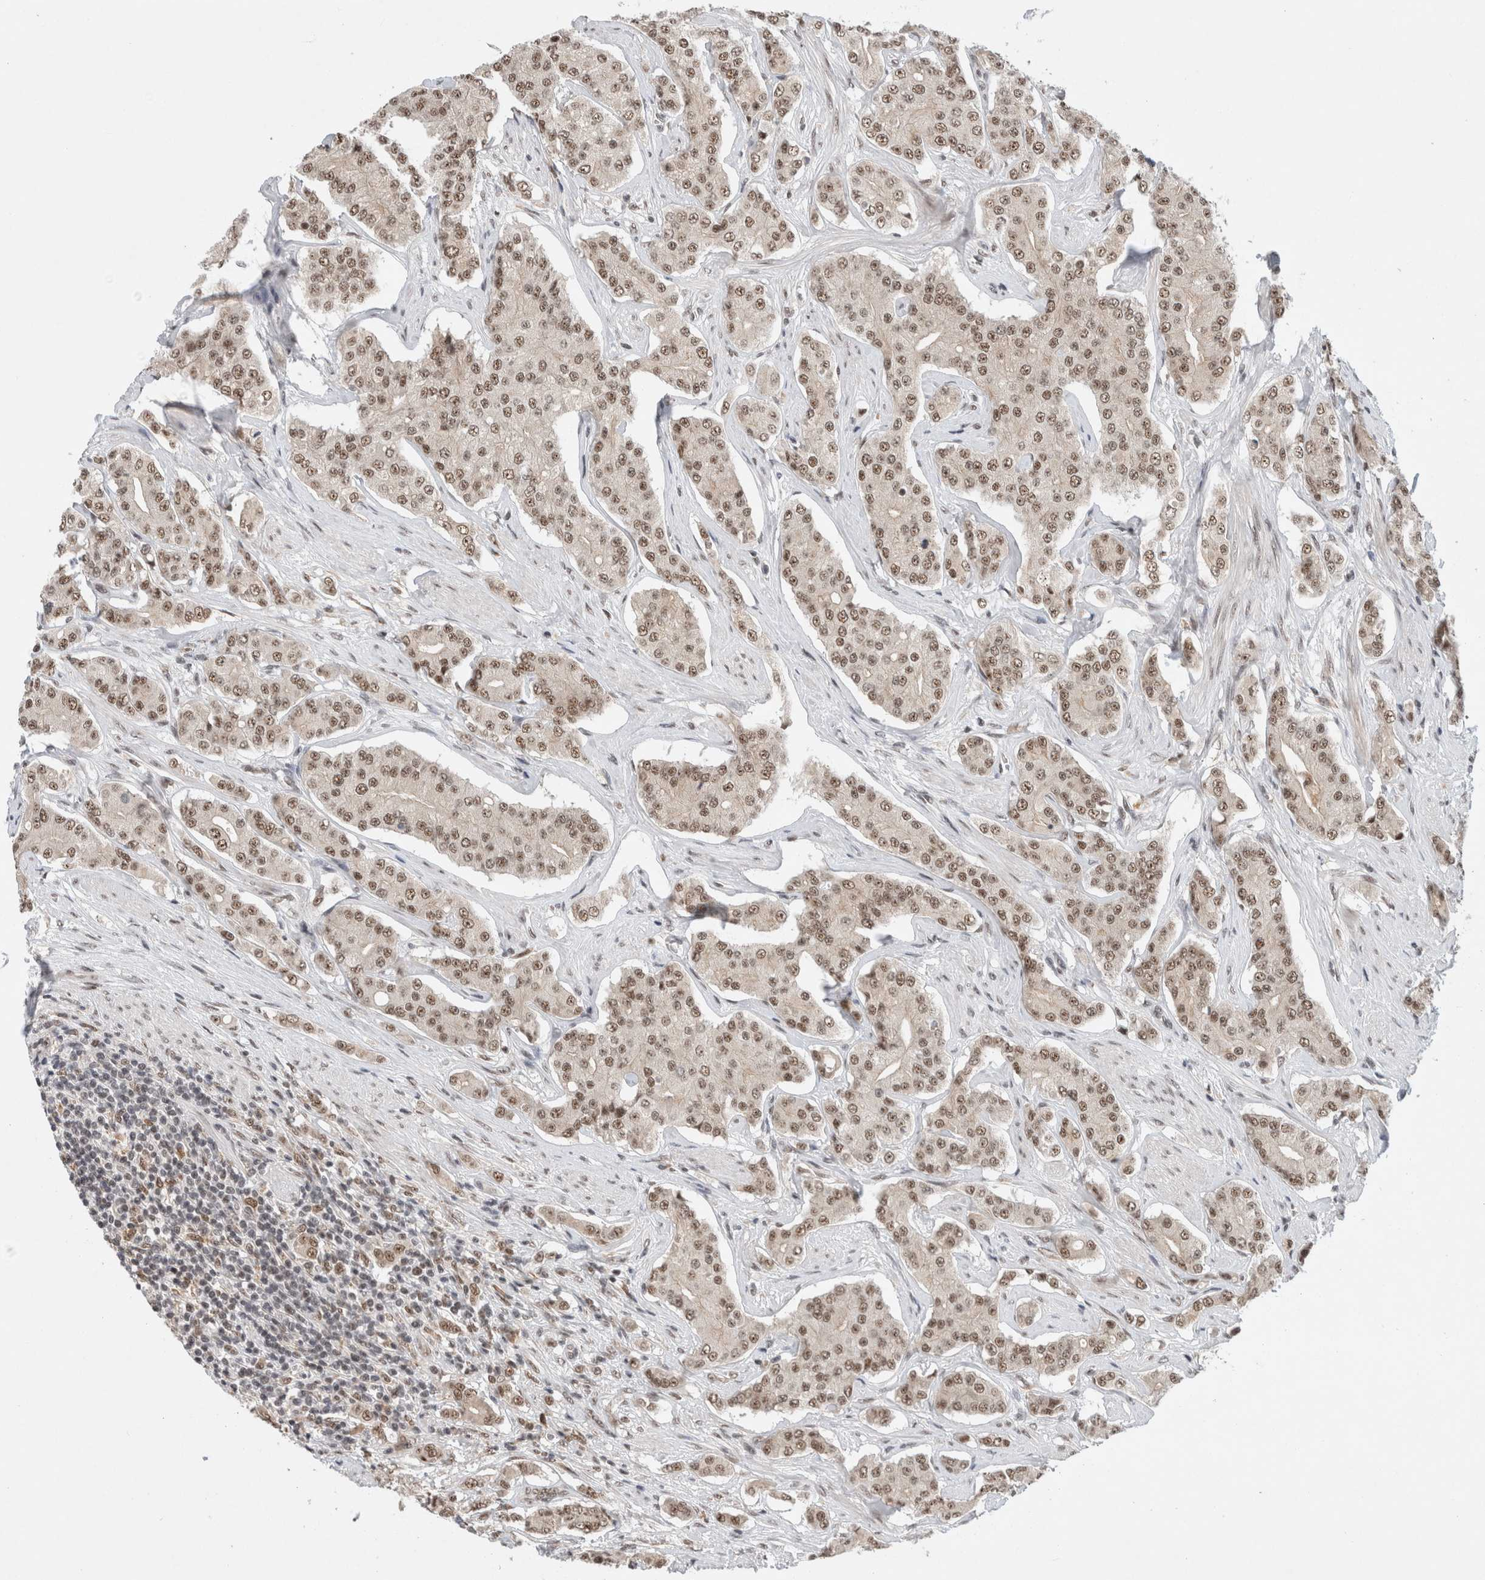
{"staining": {"intensity": "moderate", "quantity": ">75%", "location": "nuclear"}, "tissue": "prostate cancer", "cell_type": "Tumor cells", "image_type": "cancer", "snomed": [{"axis": "morphology", "description": "Adenocarcinoma, High grade"}, {"axis": "topography", "description": "Prostate"}], "caption": "IHC photomicrograph of adenocarcinoma (high-grade) (prostate) stained for a protein (brown), which displays medium levels of moderate nuclear expression in about >75% of tumor cells.", "gene": "NCAPG2", "patient": {"sex": "male", "age": 71}}